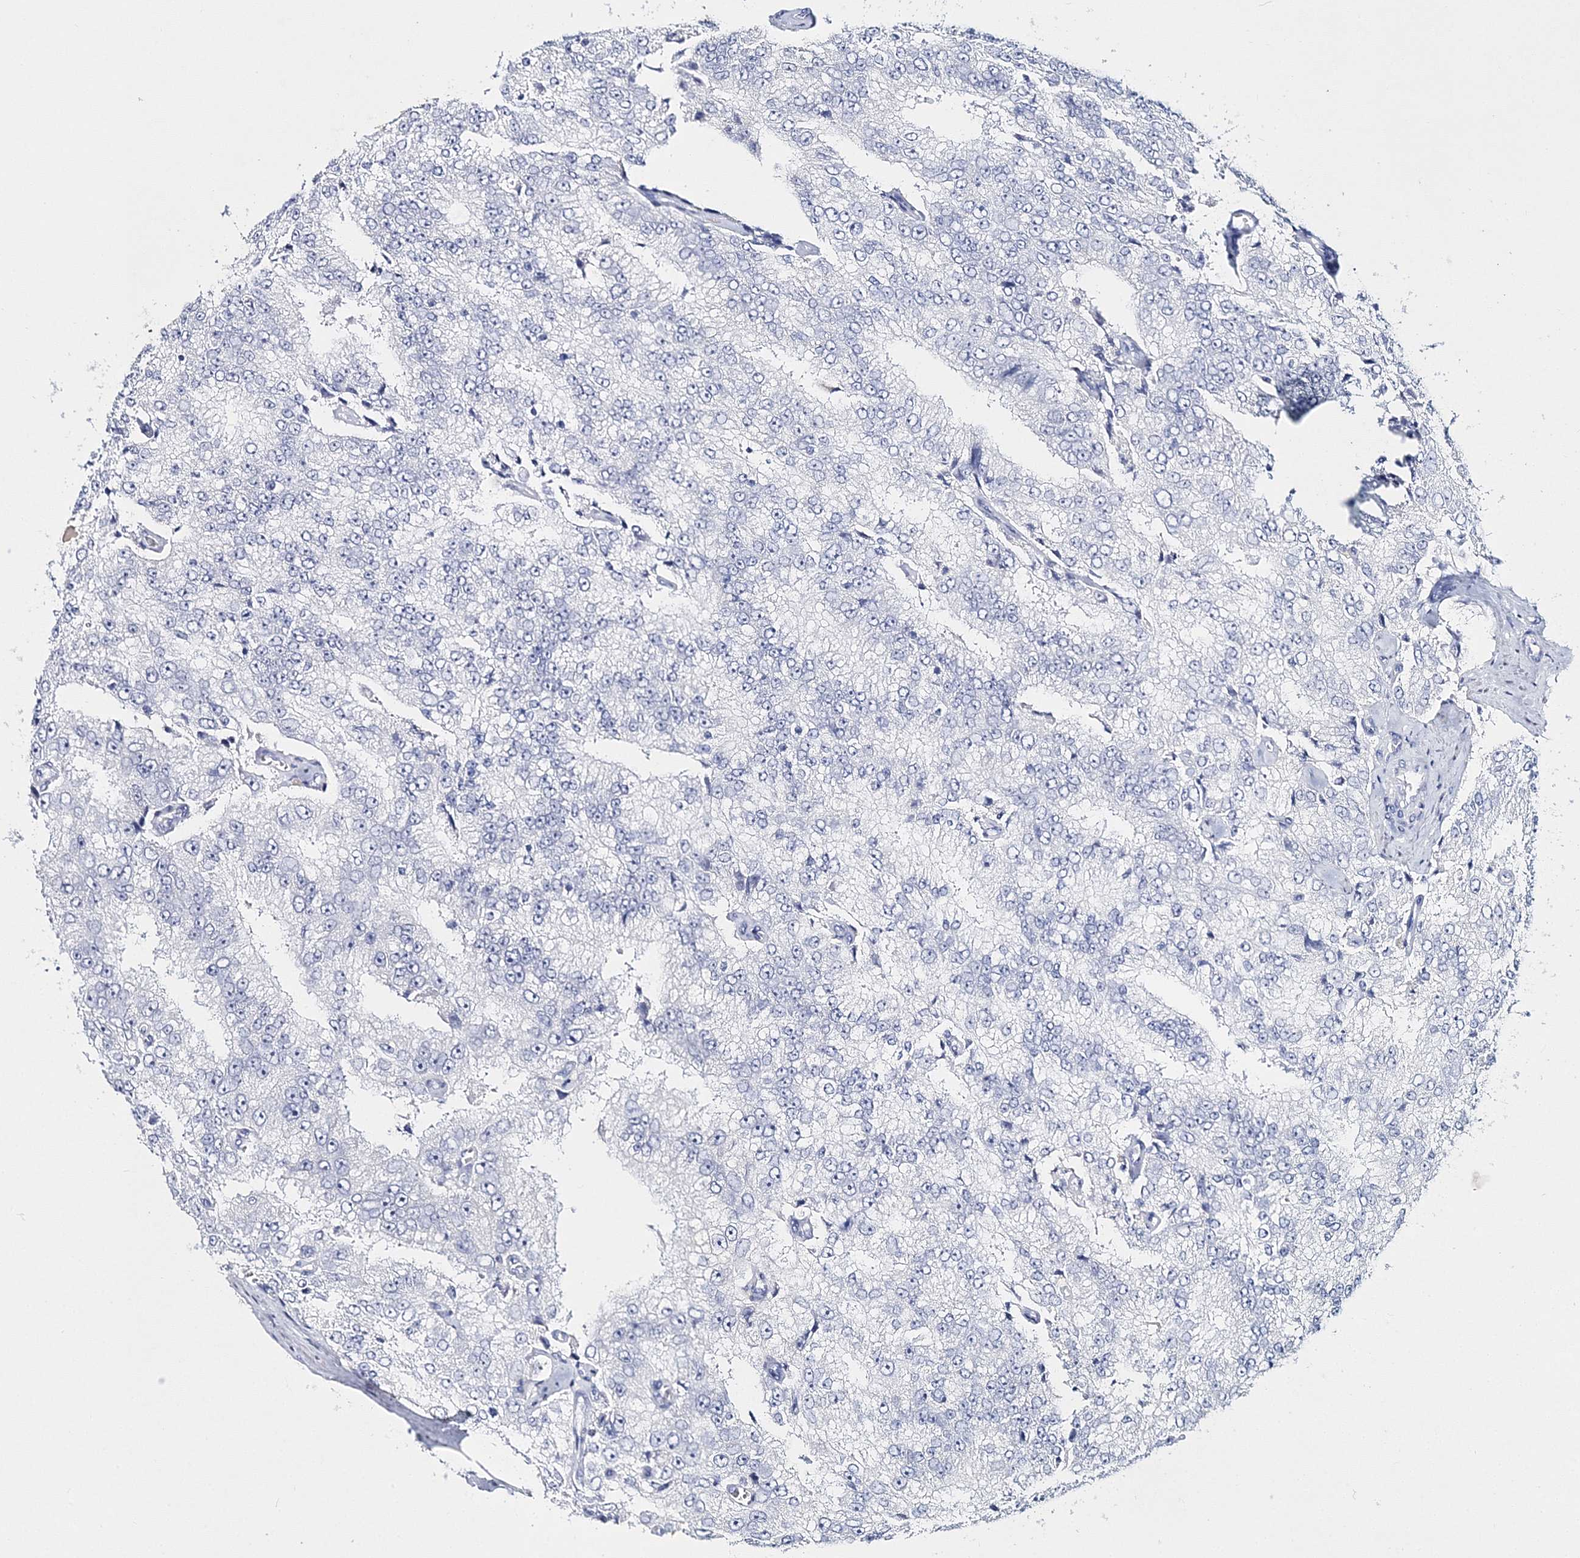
{"staining": {"intensity": "negative", "quantity": "none", "location": "none"}, "tissue": "prostate cancer", "cell_type": "Tumor cells", "image_type": "cancer", "snomed": [{"axis": "morphology", "description": "Adenocarcinoma, High grade"}, {"axis": "topography", "description": "Prostate"}], "caption": "Immunohistochemical staining of human prostate cancer (adenocarcinoma (high-grade)) shows no significant staining in tumor cells. (Brightfield microscopy of DAB immunohistochemistry (IHC) at high magnification).", "gene": "MYOZ2", "patient": {"sex": "male", "age": 58}}